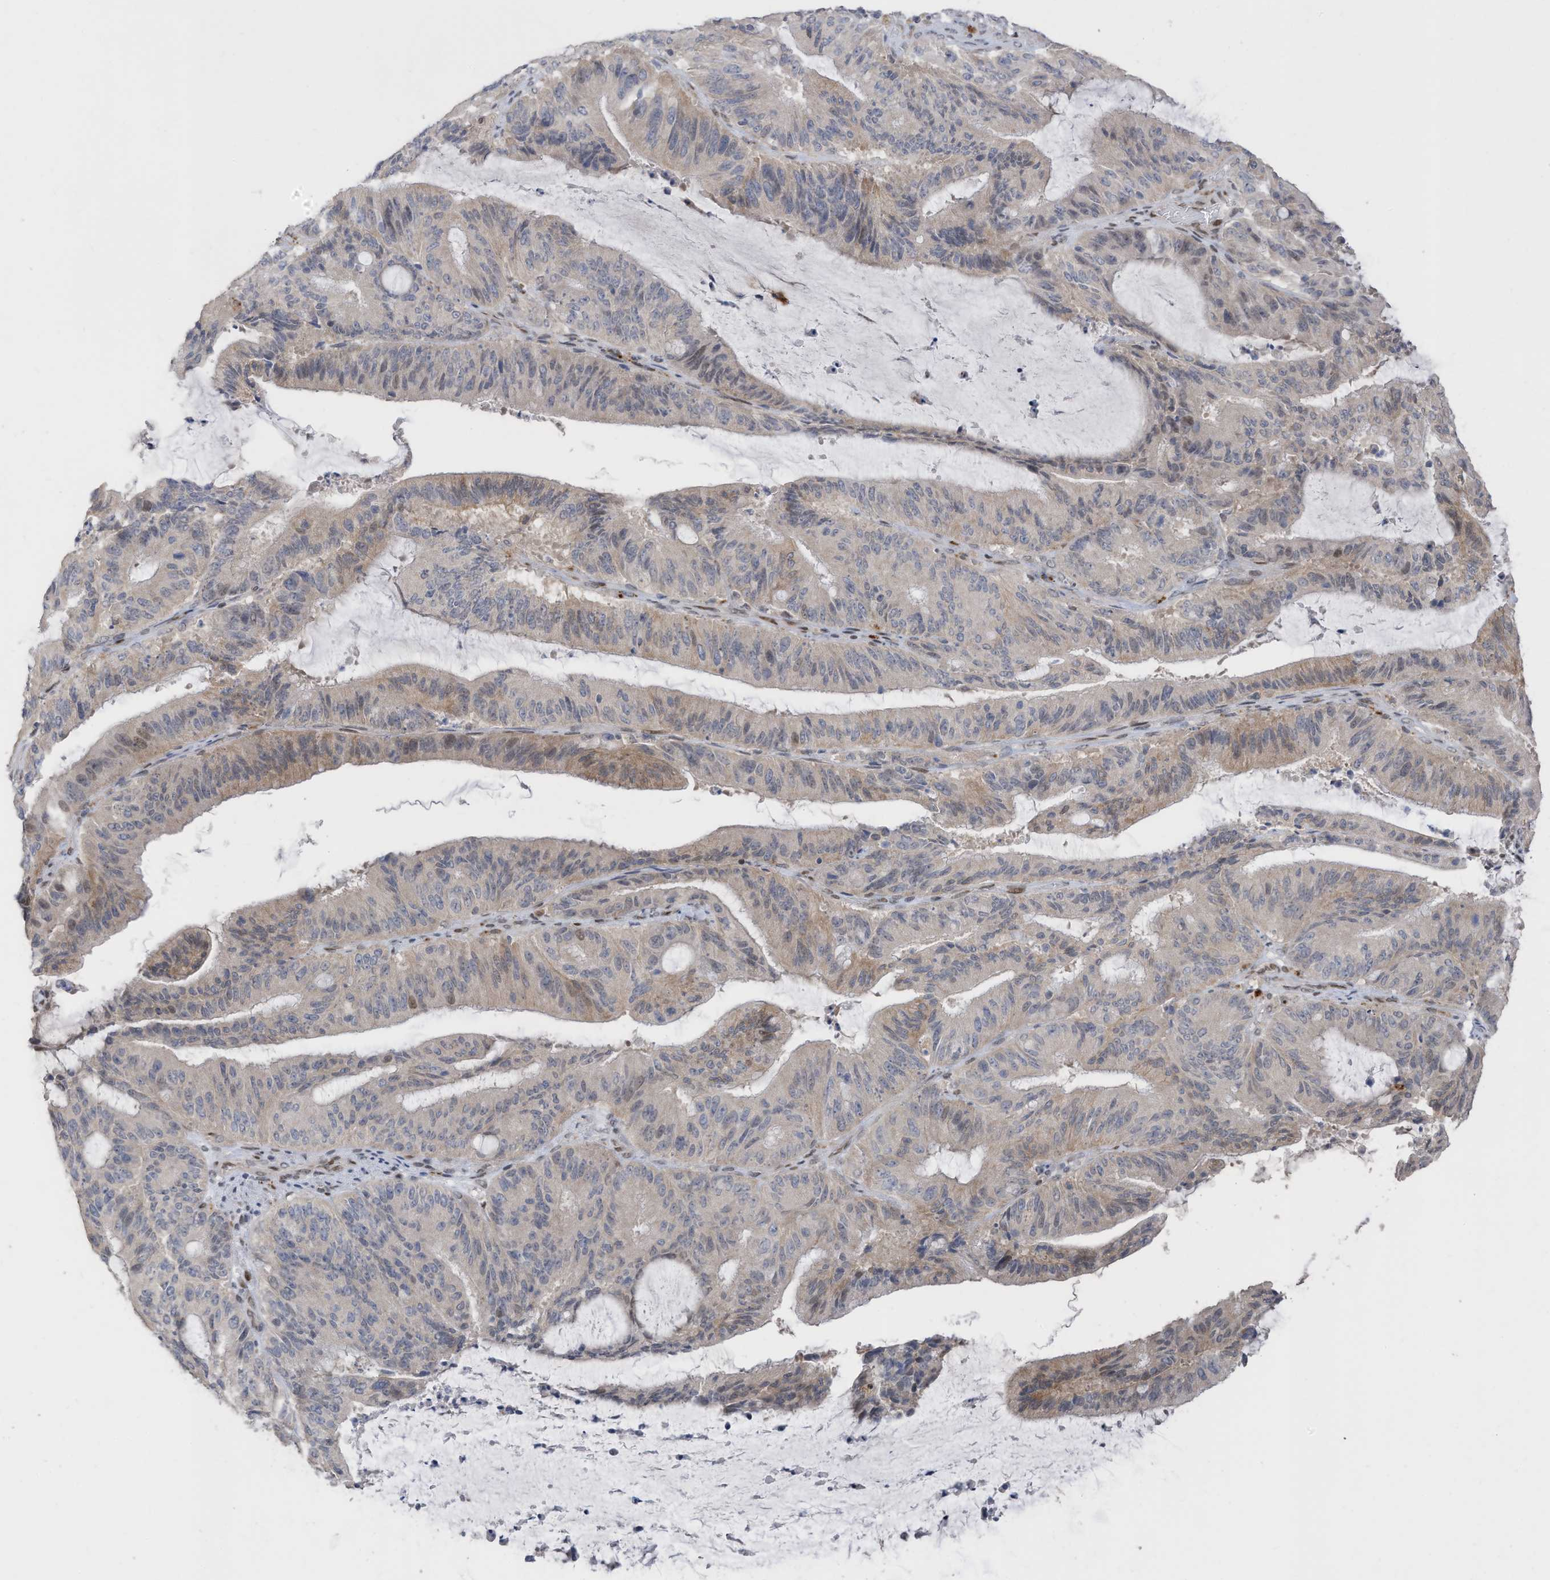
{"staining": {"intensity": "weak", "quantity": "<25%", "location": "cytoplasmic/membranous,nuclear"}, "tissue": "liver cancer", "cell_type": "Tumor cells", "image_type": "cancer", "snomed": [{"axis": "morphology", "description": "Normal tissue, NOS"}, {"axis": "morphology", "description": "Cholangiocarcinoma"}, {"axis": "topography", "description": "Liver"}, {"axis": "topography", "description": "Peripheral nerve tissue"}], "caption": "DAB immunohistochemical staining of cholangiocarcinoma (liver) shows no significant positivity in tumor cells.", "gene": "RABL3", "patient": {"sex": "female", "age": 73}}